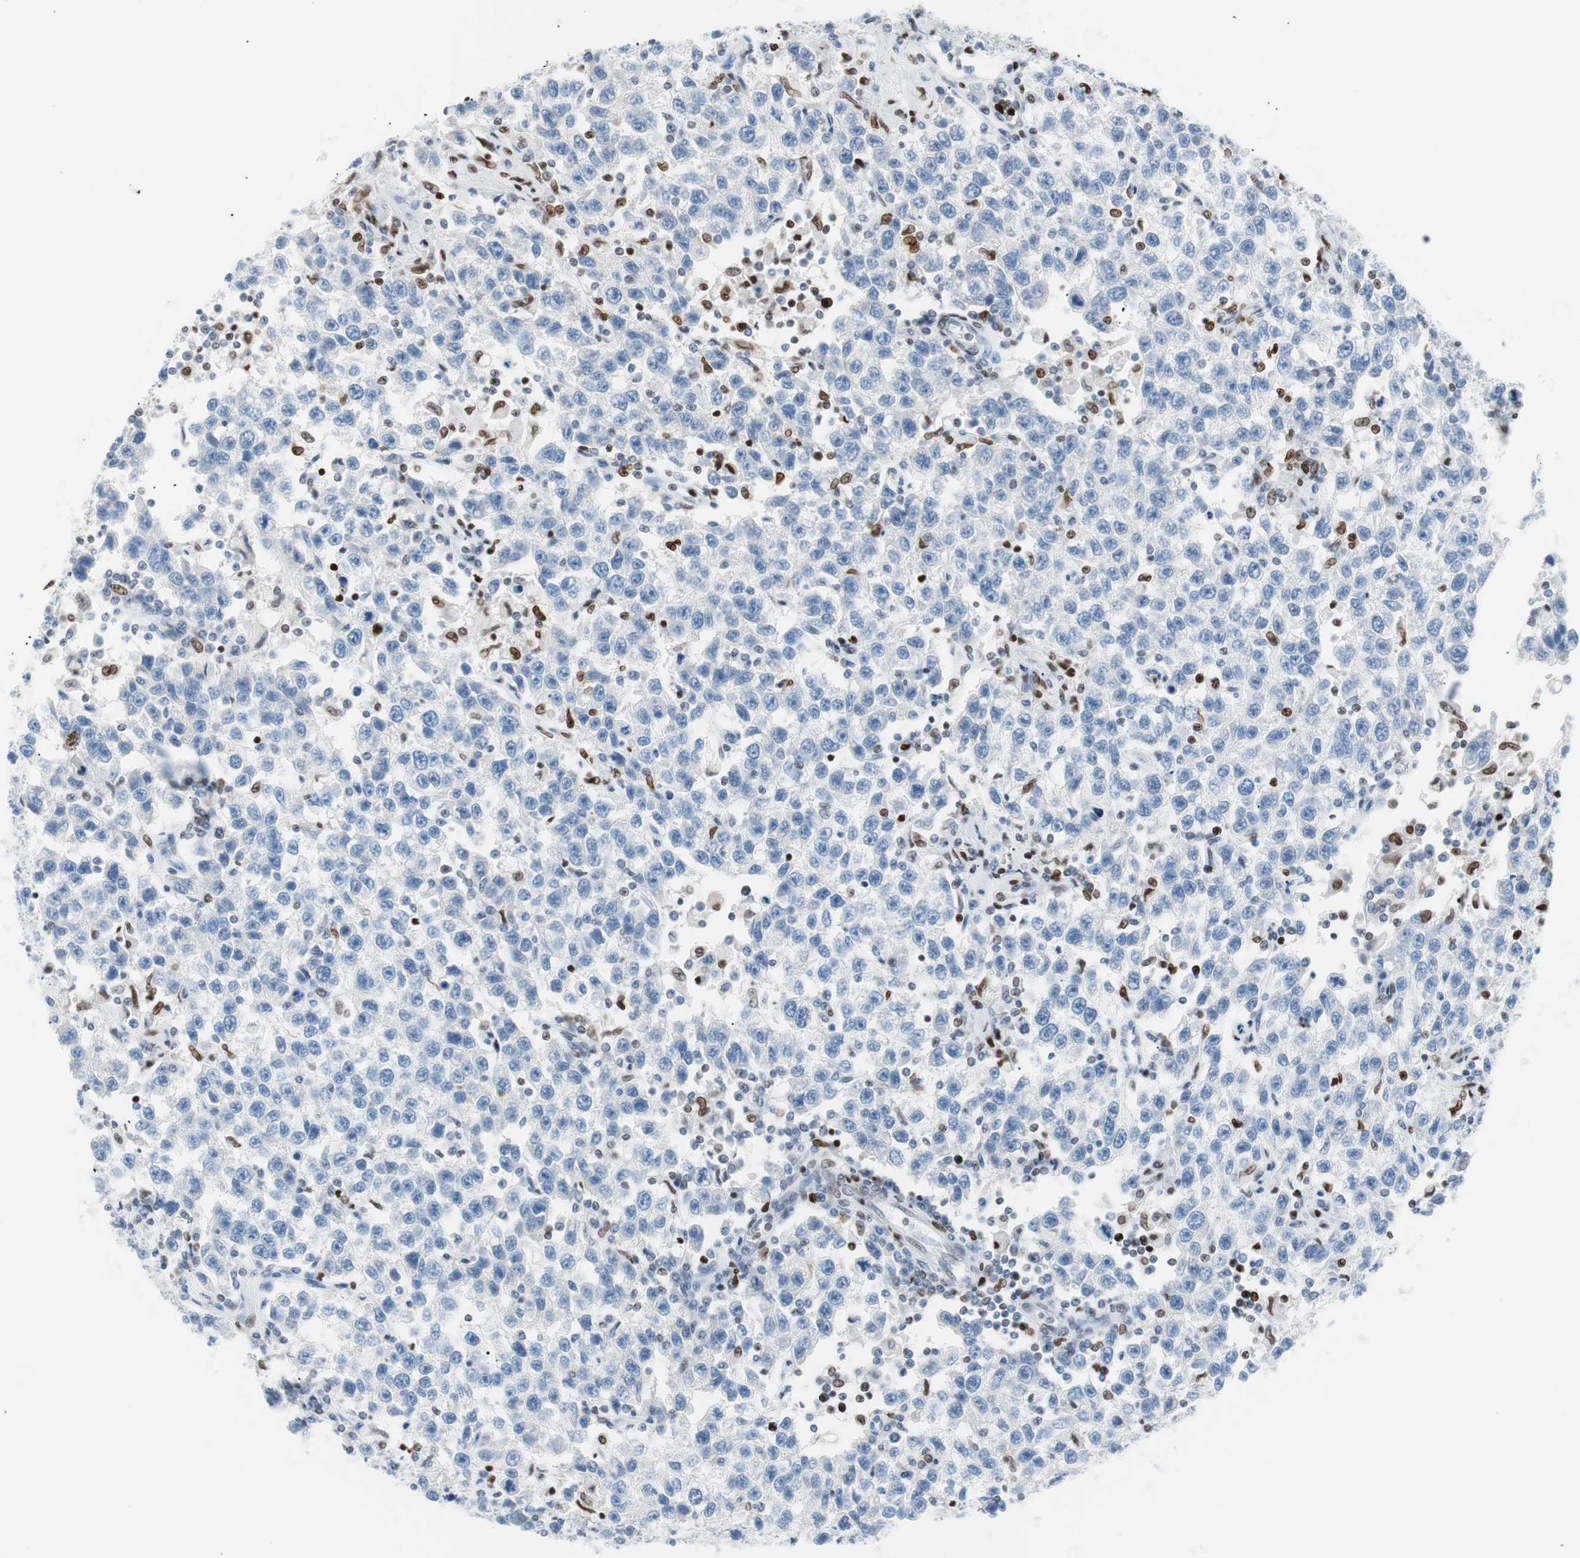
{"staining": {"intensity": "negative", "quantity": "none", "location": "none"}, "tissue": "testis cancer", "cell_type": "Tumor cells", "image_type": "cancer", "snomed": [{"axis": "morphology", "description": "Seminoma, NOS"}, {"axis": "topography", "description": "Testis"}], "caption": "High magnification brightfield microscopy of testis seminoma stained with DAB (brown) and counterstained with hematoxylin (blue): tumor cells show no significant expression.", "gene": "CEBPB", "patient": {"sex": "male", "age": 41}}